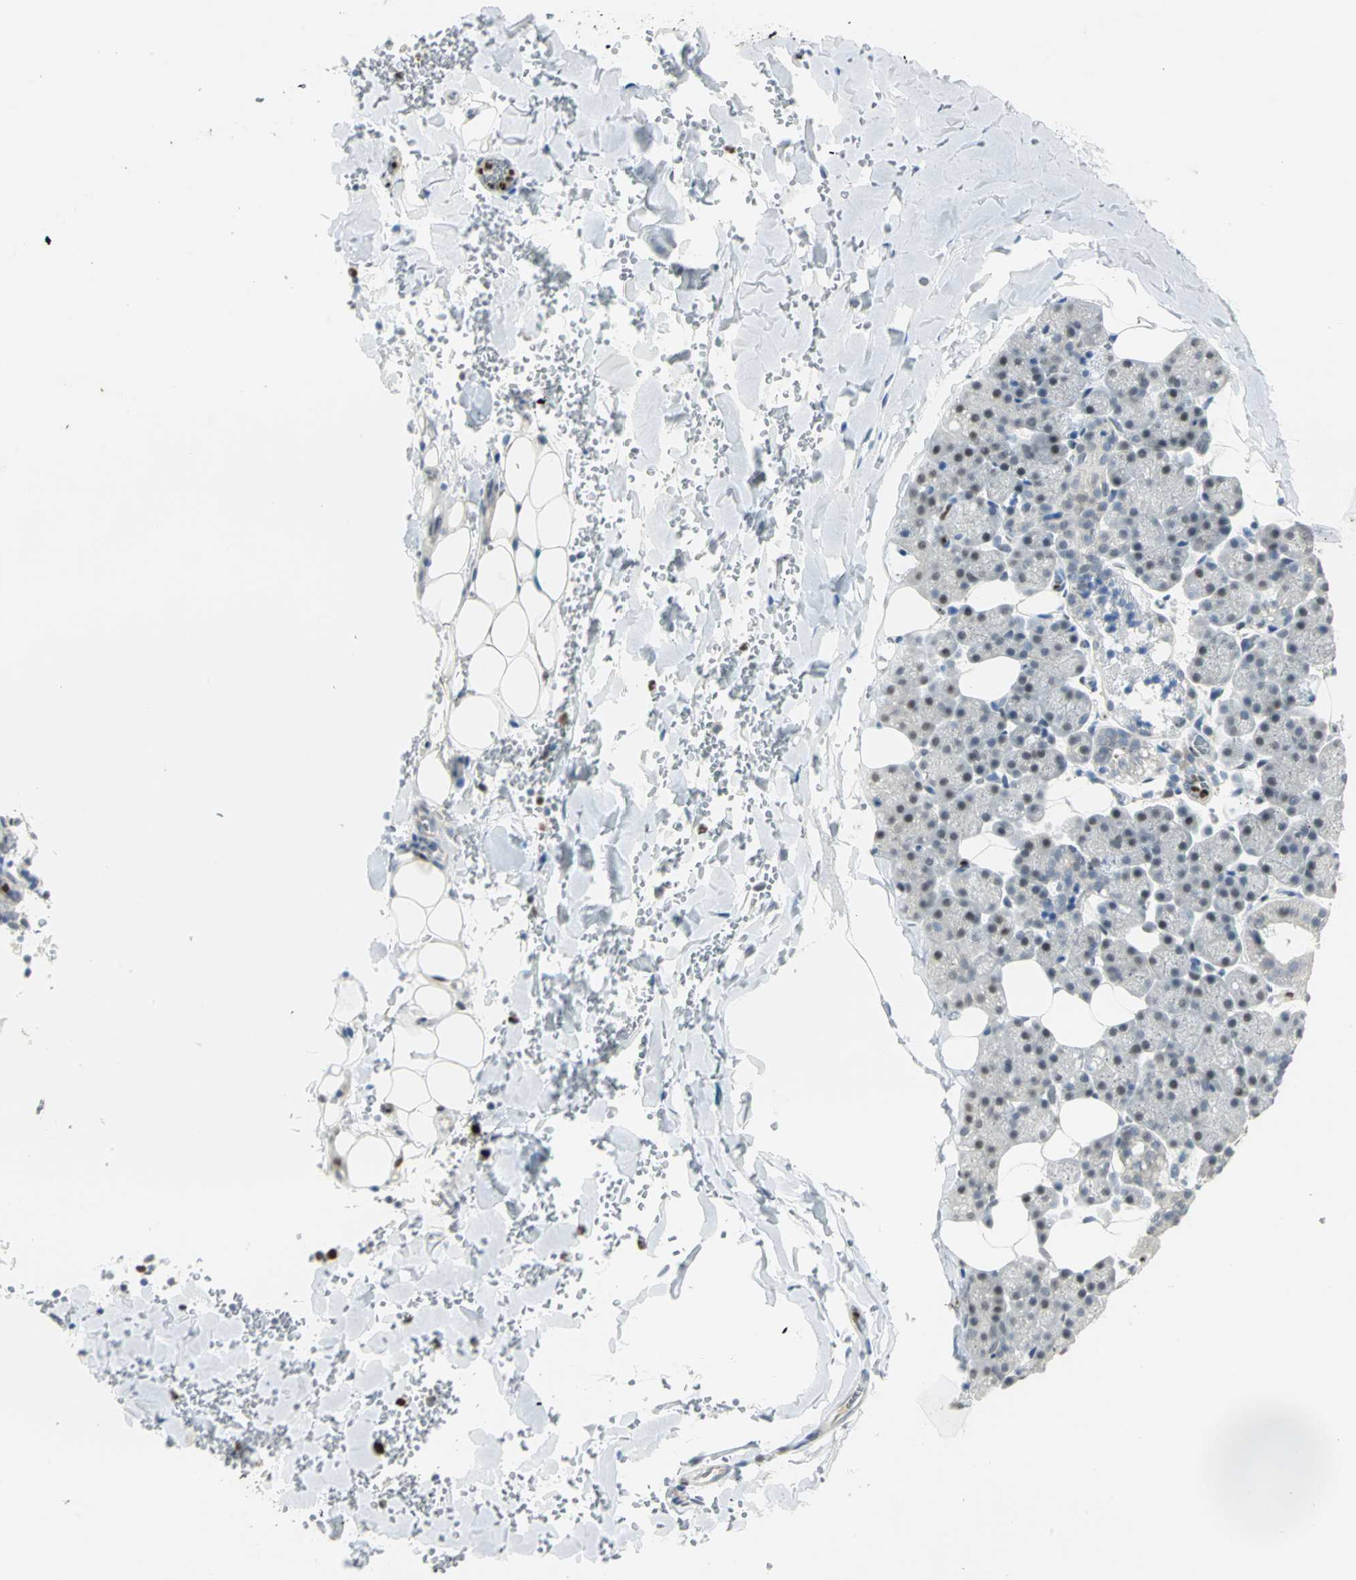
{"staining": {"intensity": "weak", "quantity": "<25%", "location": "nuclear"}, "tissue": "salivary gland", "cell_type": "Glandular cells", "image_type": "normal", "snomed": [{"axis": "morphology", "description": "Normal tissue, NOS"}, {"axis": "topography", "description": "Lymph node"}, {"axis": "topography", "description": "Salivary gland"}], "caption": "Salivary gland stained for a protein using IHC shows no expression glandular cells.", "gene": "BCL6", "patient": {"sex": "male", "age": 8}}